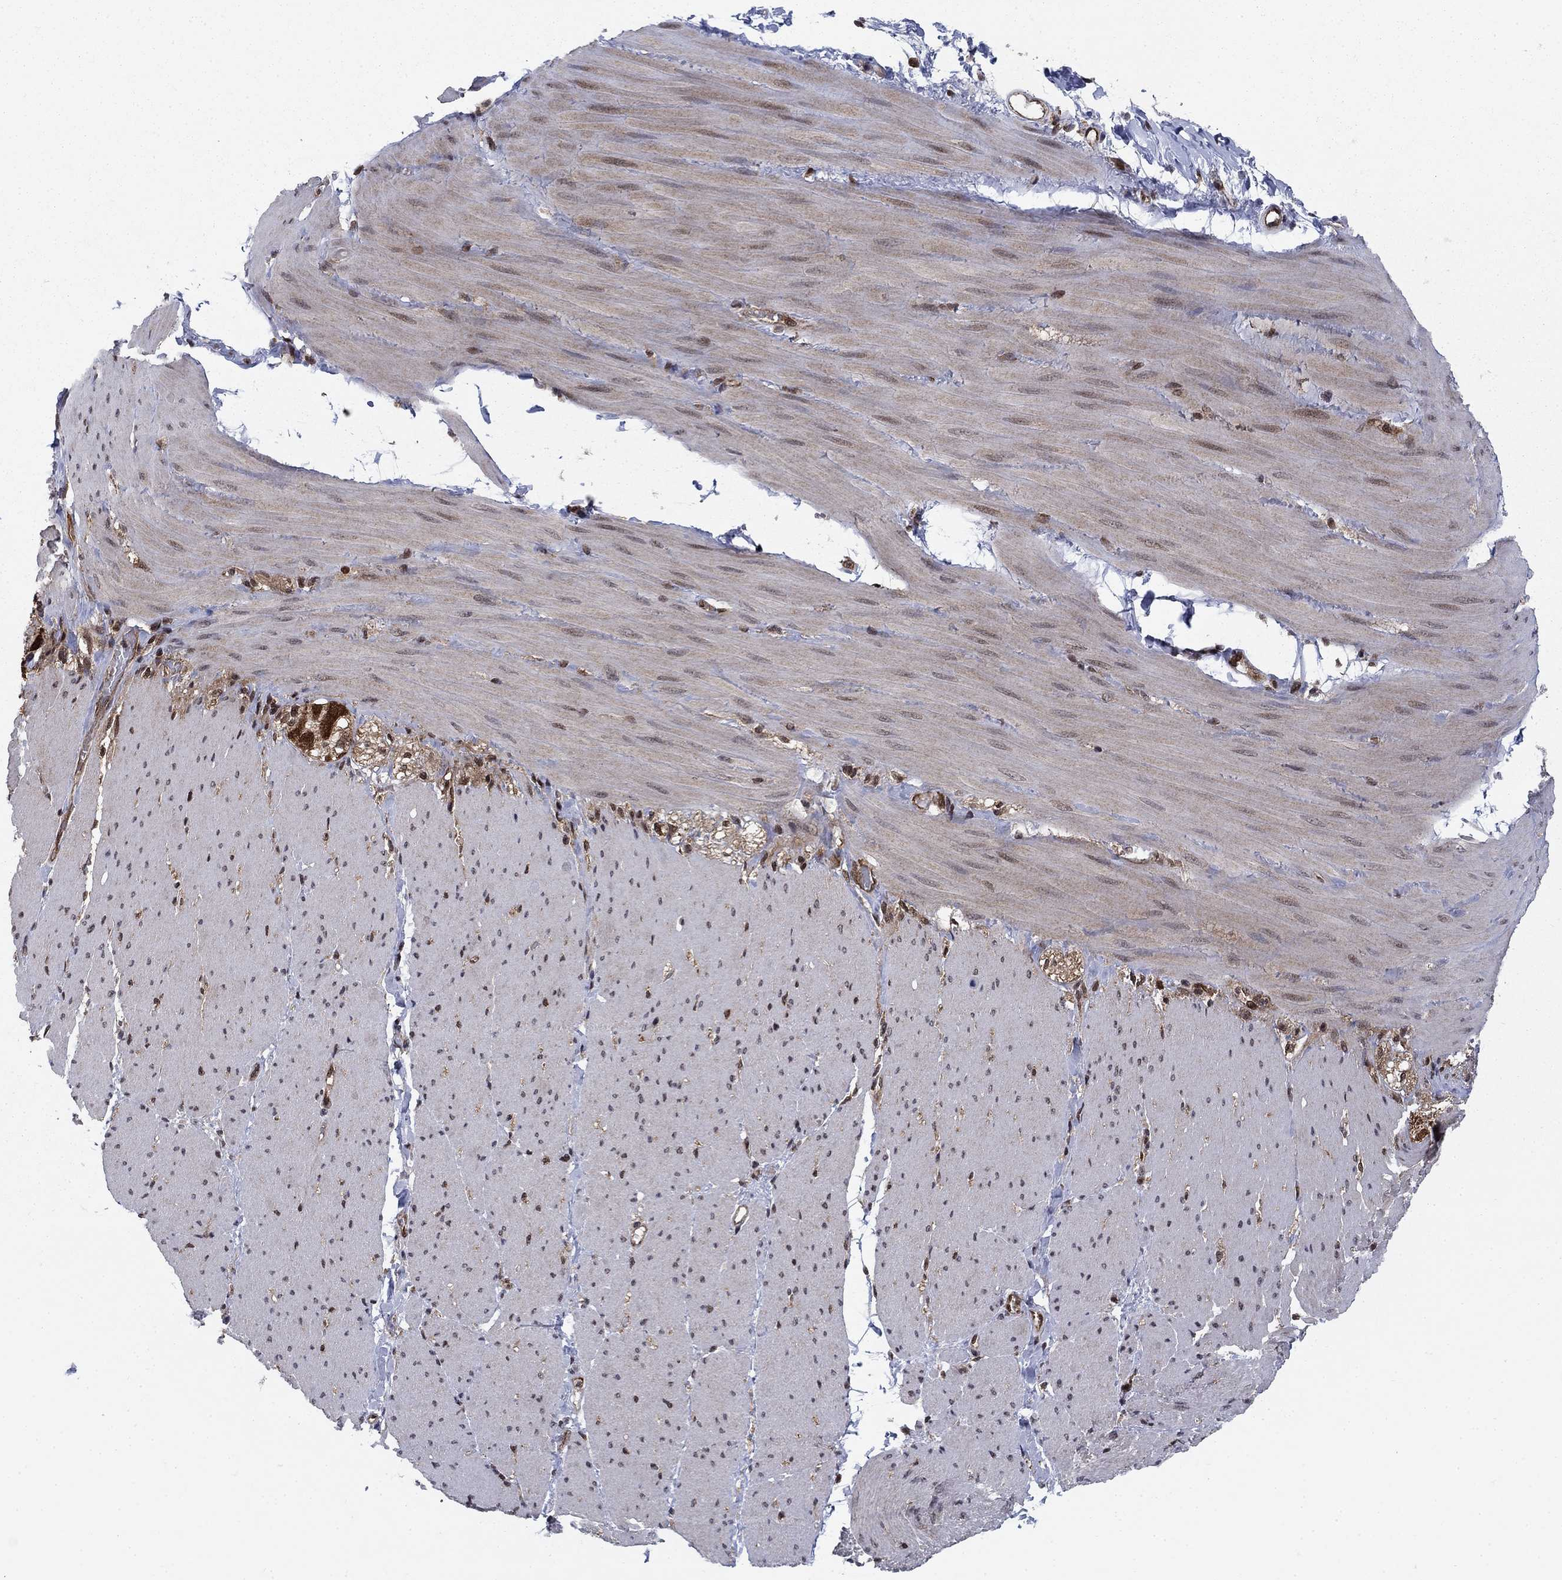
{"staining": {"intensity": "negative", "quantity": "none", "location": "none"}, "tissue": "adipose tissue", "cell_type": "Adipocytes", "image_type": "normal", "snomed": [{"axis": "morphology", "description": "Normal tissue, NOS"}, {"axis": "topography", "description": "Smooth muscle"}, {"axis": "topography", "description": "Duodenum"}, {"axis": "topography", "description": "Peripheral nerve tissue"}], "caption": "Immunohistochemistry (IHC) image of benign adipose tissue: adipose tissue stained with DAB (3,3'-diaminobenzidine) reveals no significant protein expression in adipocytes.", "gene": "DNAJA1", "patient": {"sex": "female", "age": 61}}